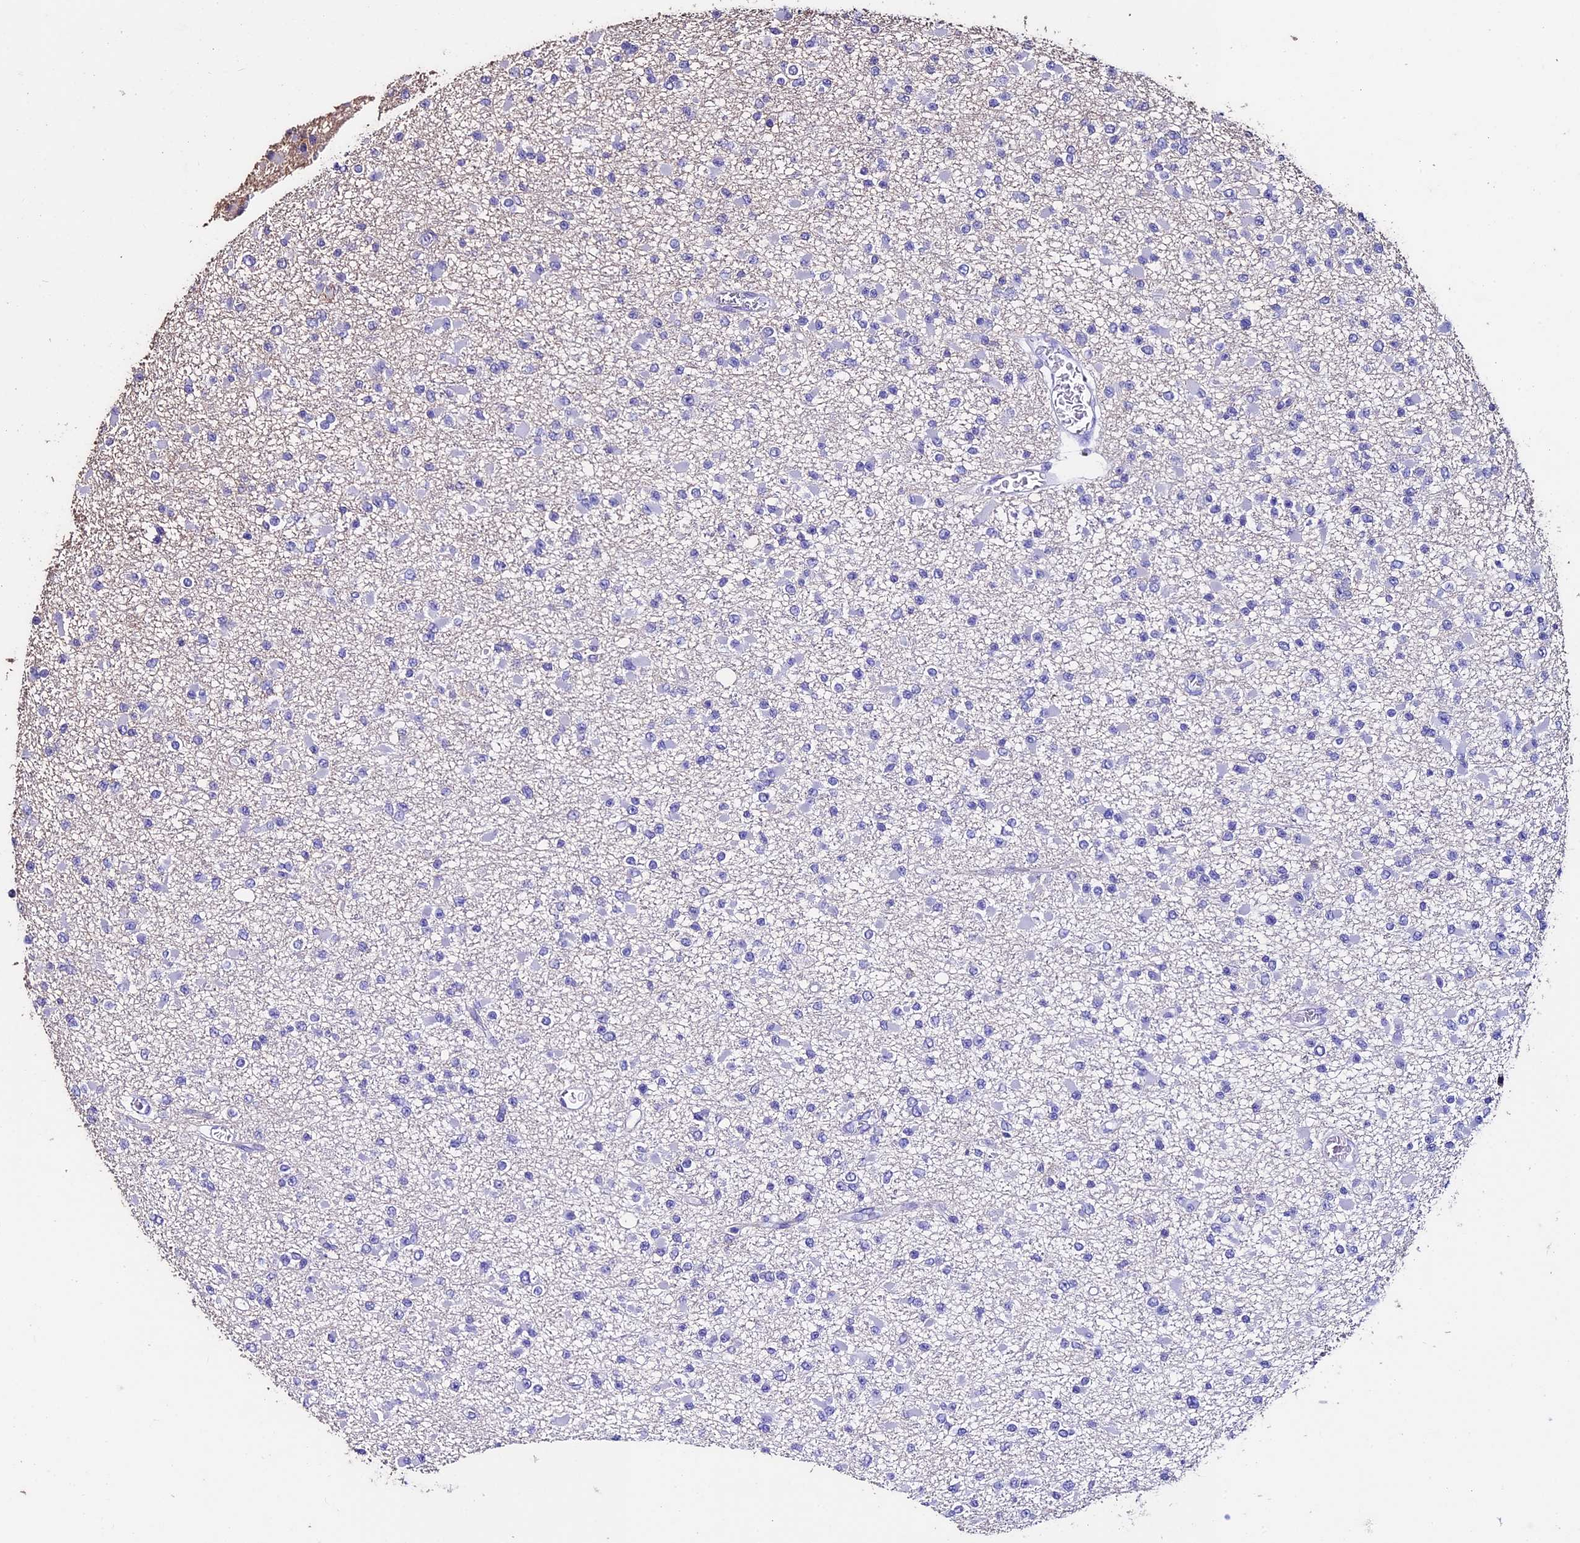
{"staining": {"intensity": "negative", "quantity": "none", "location": "none"}, "tissue": "glioma", "cell_type": "Tumor cells", "image_type": "cancer", "snomed": [{"axis": "morphology", "description": "Glioma, malignant, Low grade"}, {"axis": "topography", "description": "Brain"}], "caption": "Tumor cells show no significant positivity in glioma. (Brightfield microscopy of DAB (3,3'-diaminobenzidine) immunohistochemistry (IHC) at high magnification).", "gene": "USB1", "patient": {"sex": "female", "age": 22}}